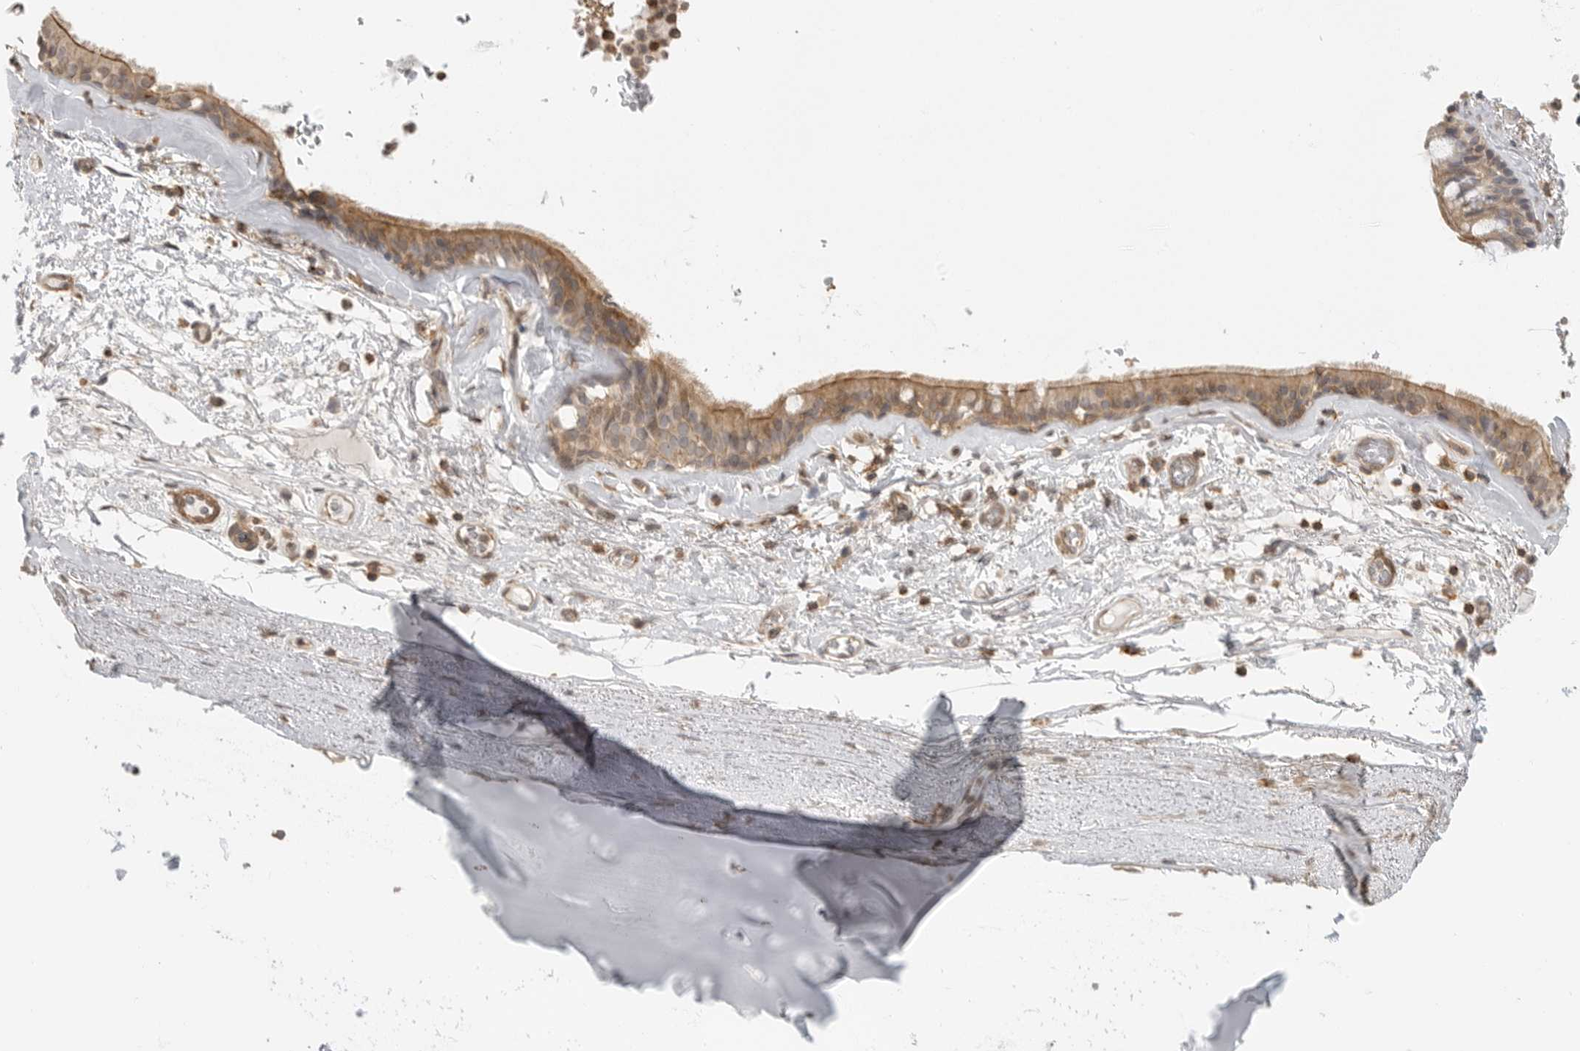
{"staining": {"intensity": "negative", "quantity": "none", "location": "none"}, "tissue": "adipose tissue", "cell_type": "Adipocytes", "image_type": "normal", "snomed": [{"axis": "morphology", "description": "Normal tissue, NOS"}, {"axis": "topography", "description": "Cartilage tissue"}], "caption": "IHC image of unremarkable adipose tissue: adipose tissue stained with DAB (3,3'-diaminobenzidine) demonstrates no significant protein expression in adipocytes.", "gene": "GPC2", "patient": {"sex": "female", "age": 63}}